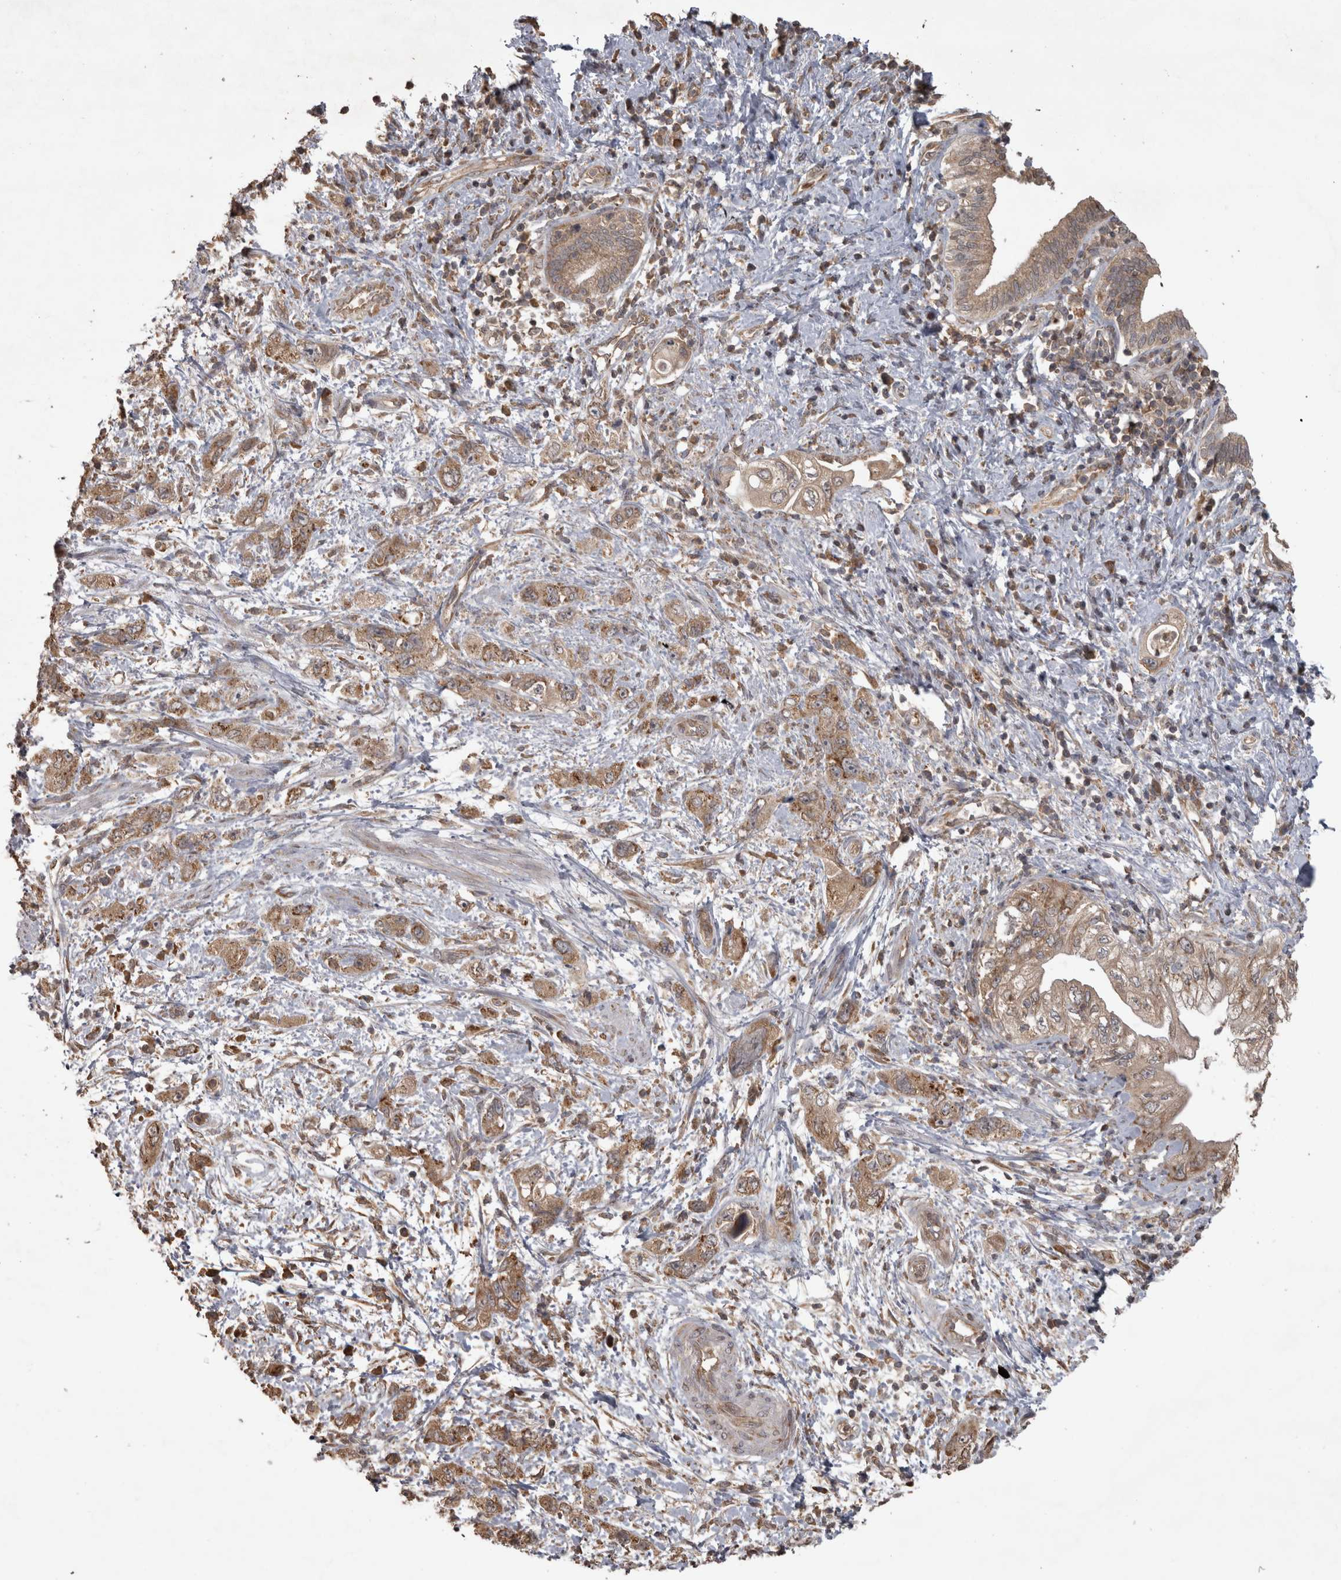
{"staining": {"intensity": "weak", "quantity": ">75%", "location": "cytoplasmic/membranous"}, "tissue": "pancreatic cancer", "cell_type": "Tumor cells", "image_type": "cancer", "snomed": [{"axis": "morphology", "description": "Adenocarcinoma, NOS"}, {"axis": "topography", "description": "Pancreas"}], "caption": "Immunohistochemical staining of adenocarcinoma (pancreatic) shows weak cytoplasmic/membranous protein staining in about >75% of tumor cells.", "gene": "MICU3", "patient": {"sex": "female", "age": 73}}